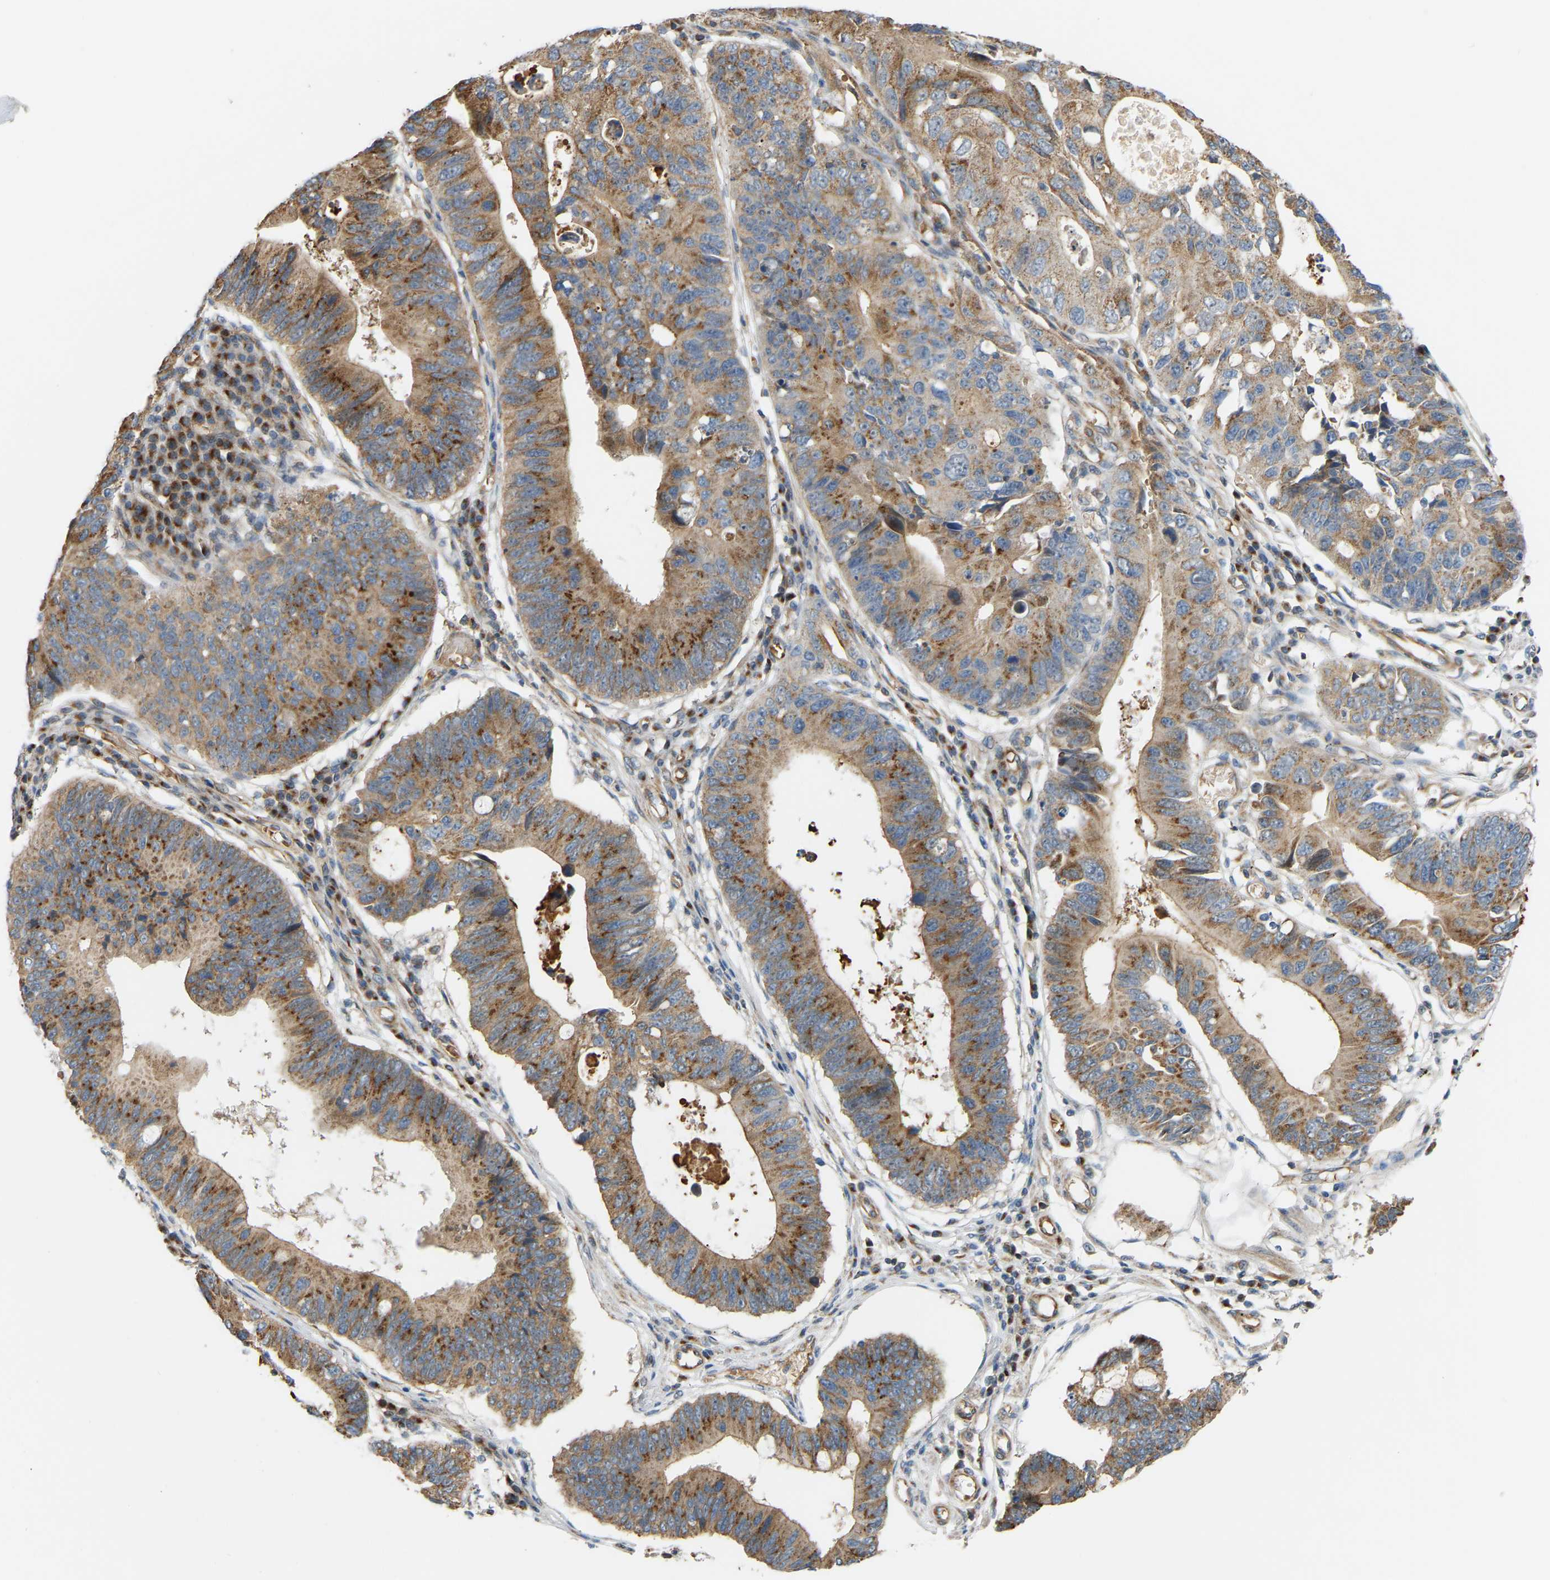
{"staining": {"intensity": "strong", "quantity": ">75%", "location": "cytoplasmic/membranous"}, "tissue": "stomach cancer", "cell_type": "Tumor cells", "image_type": "cancer", "snomed": [{"axis": "morphology", "description": "Adenocarcinoma, NOS"}, {"axis": "topography", "description": "Stomach"}], "caption": "Stomach cancer (adenocarcinoma) stained with a protein marker shows strong staining in tumor cells.", "gene": "YIPF2", "patient": {"sex": "male", "age": 59}}